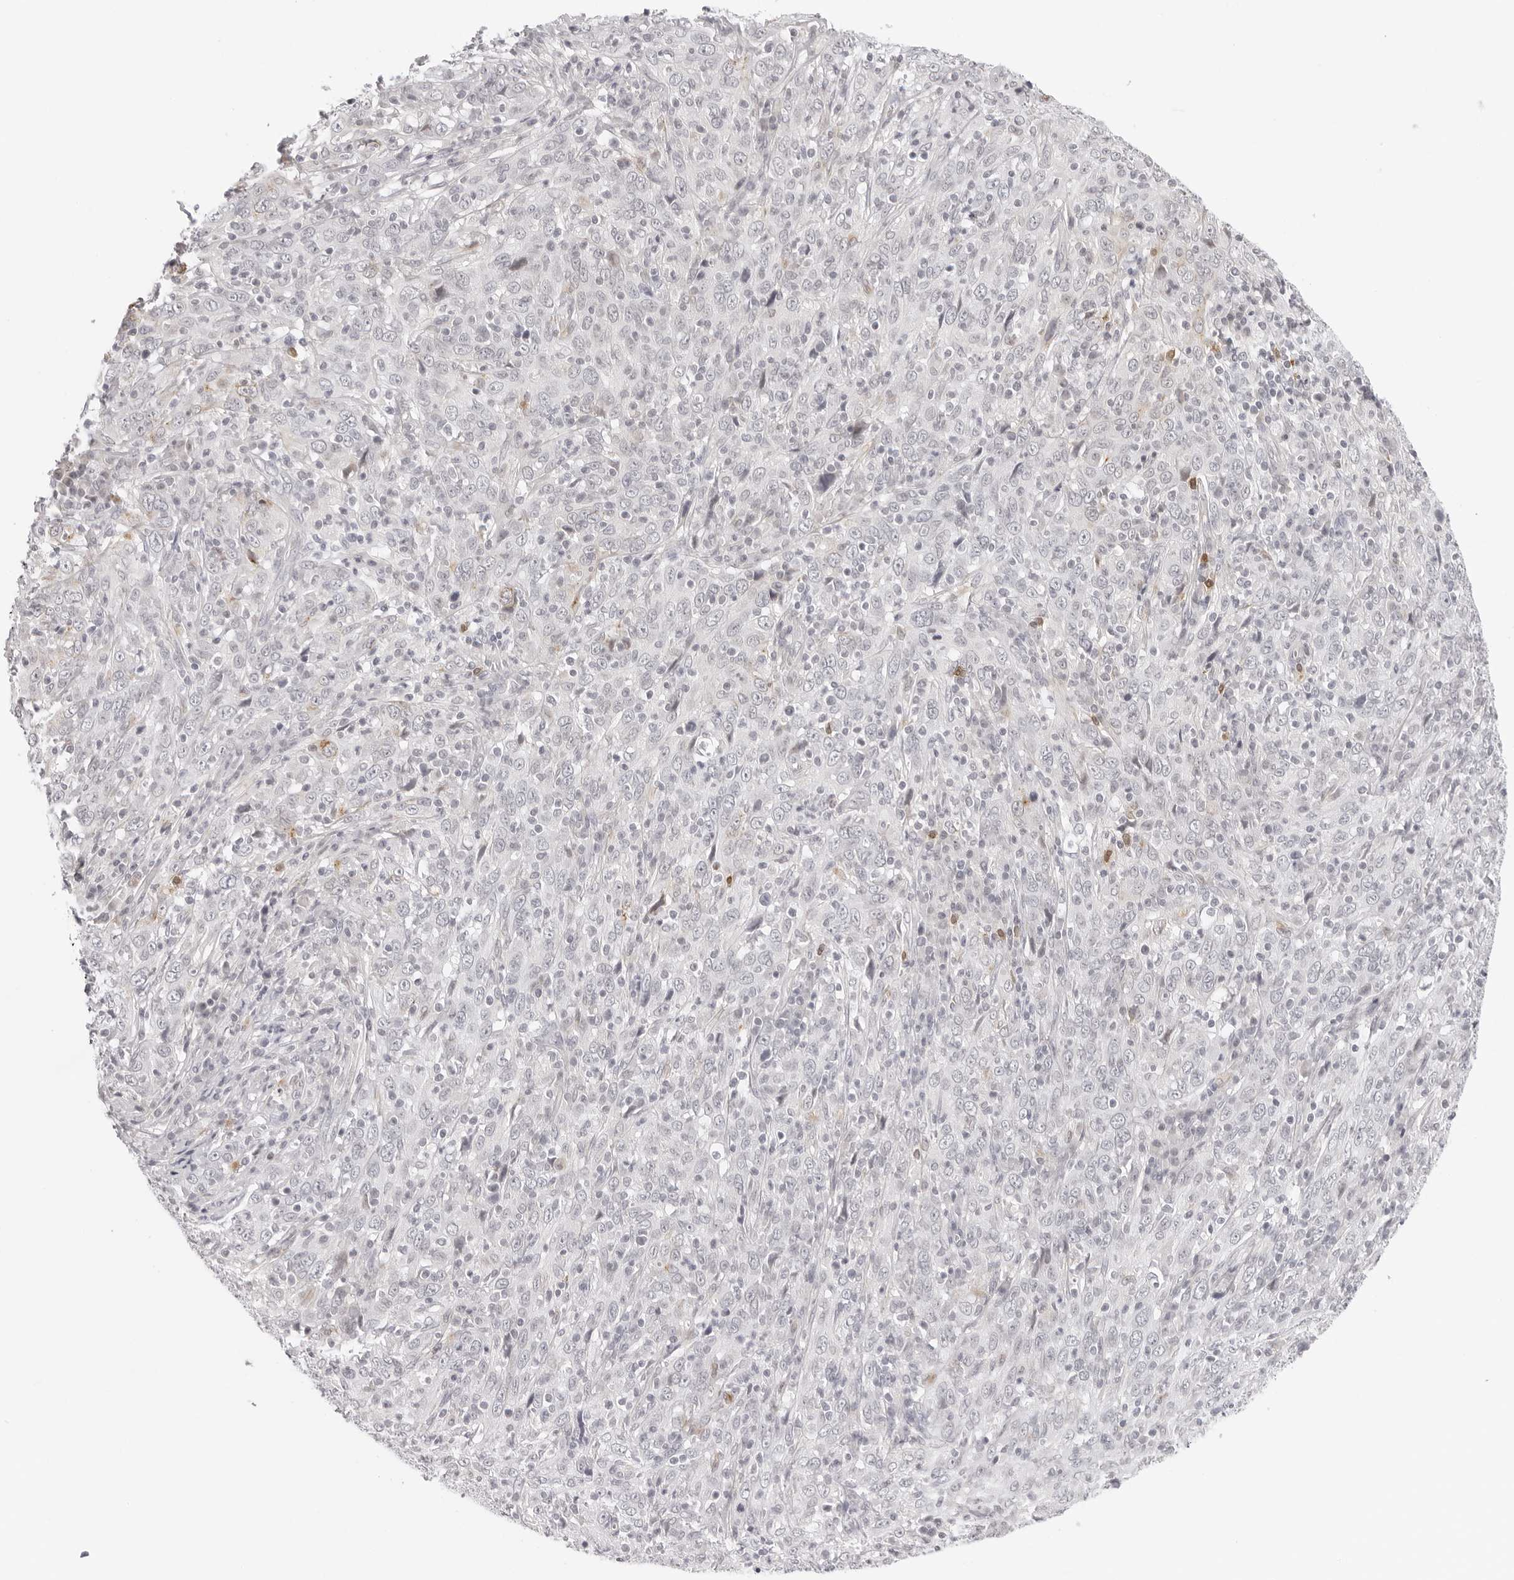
{"staining": {"intensity": "negative", "quantity": "none", "location": "none"}, "tissue": "cervical cancer", "cell_type": "Tumor cells", "image_type": "cancer", "snomed": [{"axis": "morphology", "description": "Squamous cell carcinoma, NOS"}, {"axis": "topography", "description": "Cervix"}], "caption": "Immunohistochemistry micrograph of human cervical cancer stained for a protein (brown), which shows no expression in tumor cells.", "gene": "STRADB", "patient": {"sex": "female", "age": 46}}